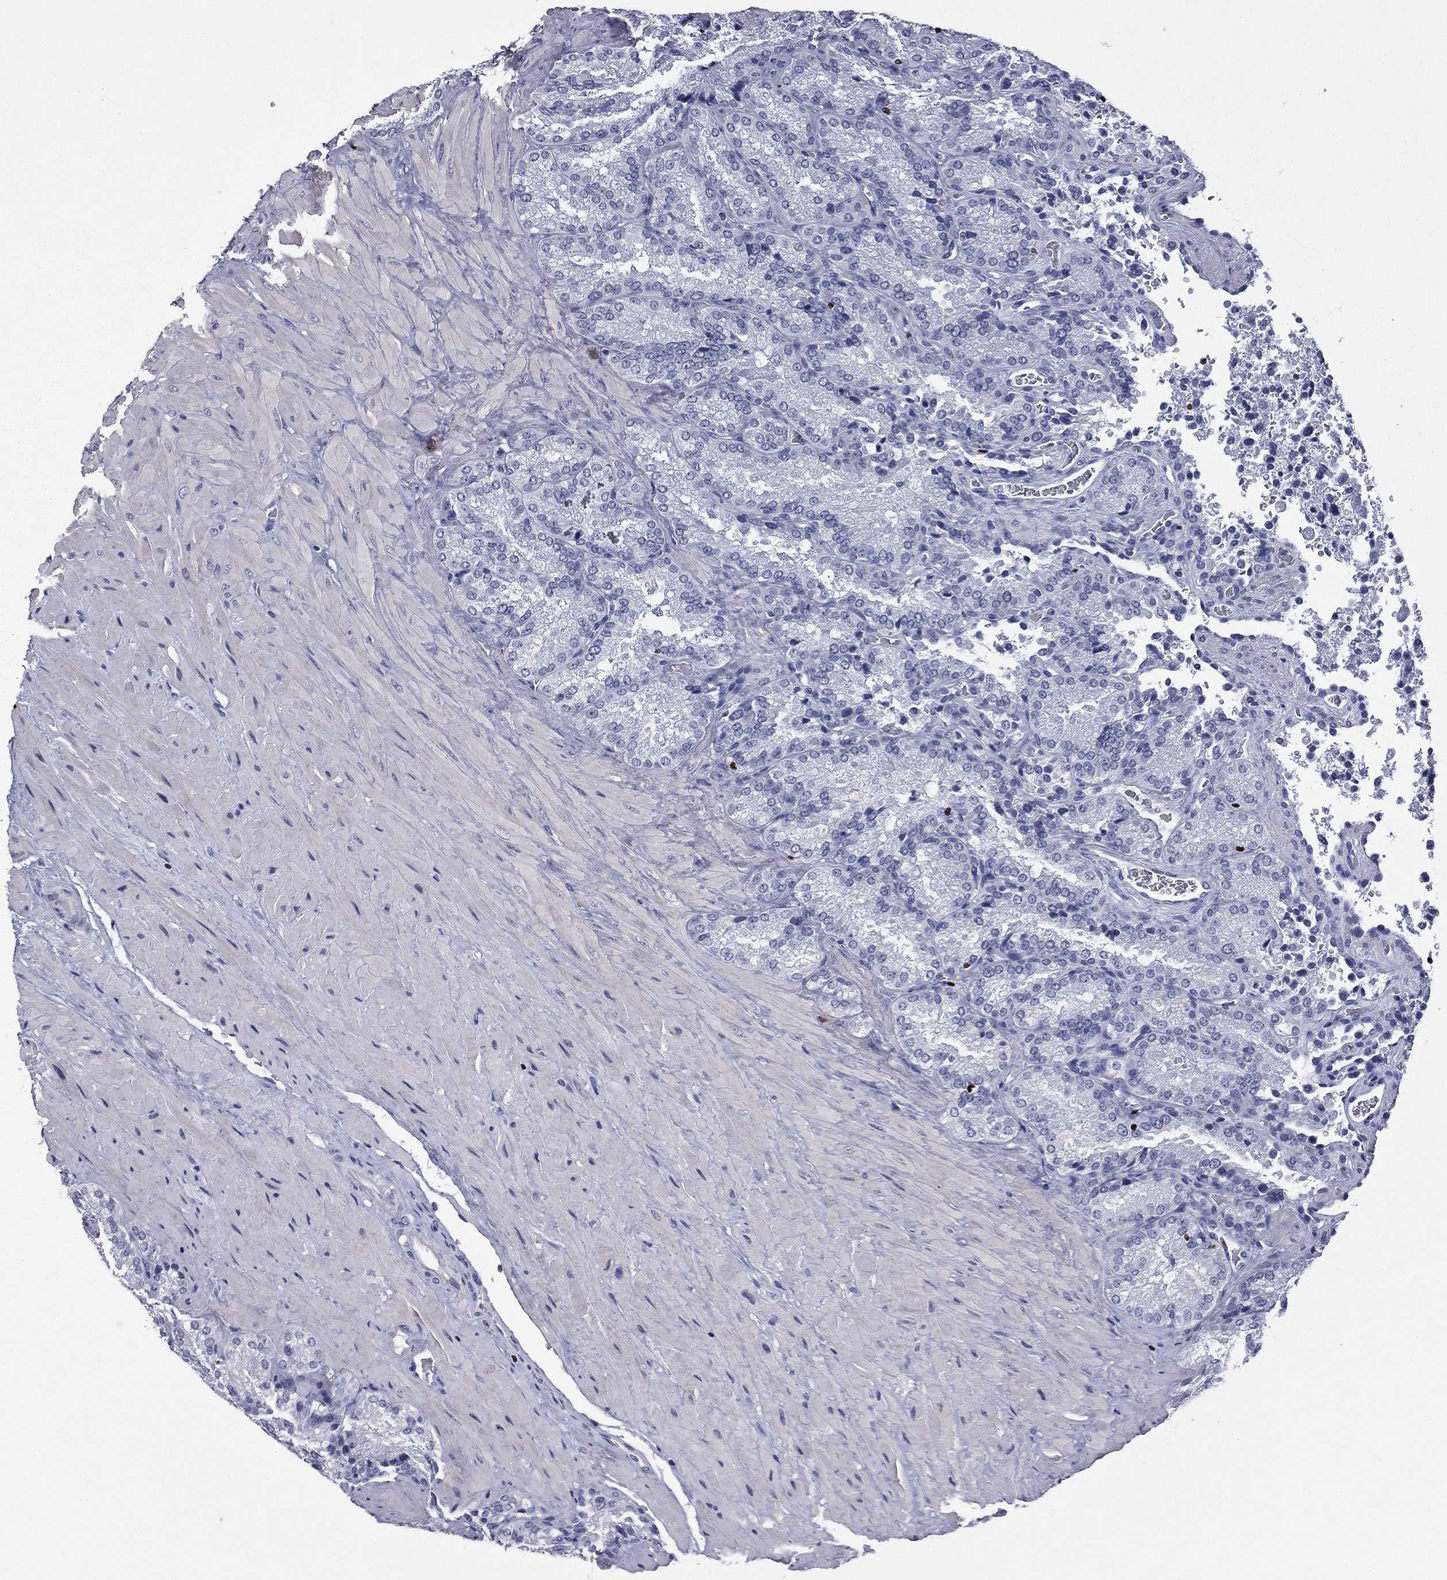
{"staining": {"intensity": "negative", "quantity": "none", "location": "none"}, "tissue": "seminal vesicle", "cell_type": "Glandular cells", "image_type": "normal", "snomed": [{"axis": "morphology", "description": "Normal tissue, NOS"}, {"axis": "topography", "description": "Seminal veicle"}], "caption": "Human seminal vesicle stained for a protein using immunohistochemistry (IHC) reveals no staining in glandular cells.", "gene": "IKZF3", "patient": {"sex": "male", "age": 37}}